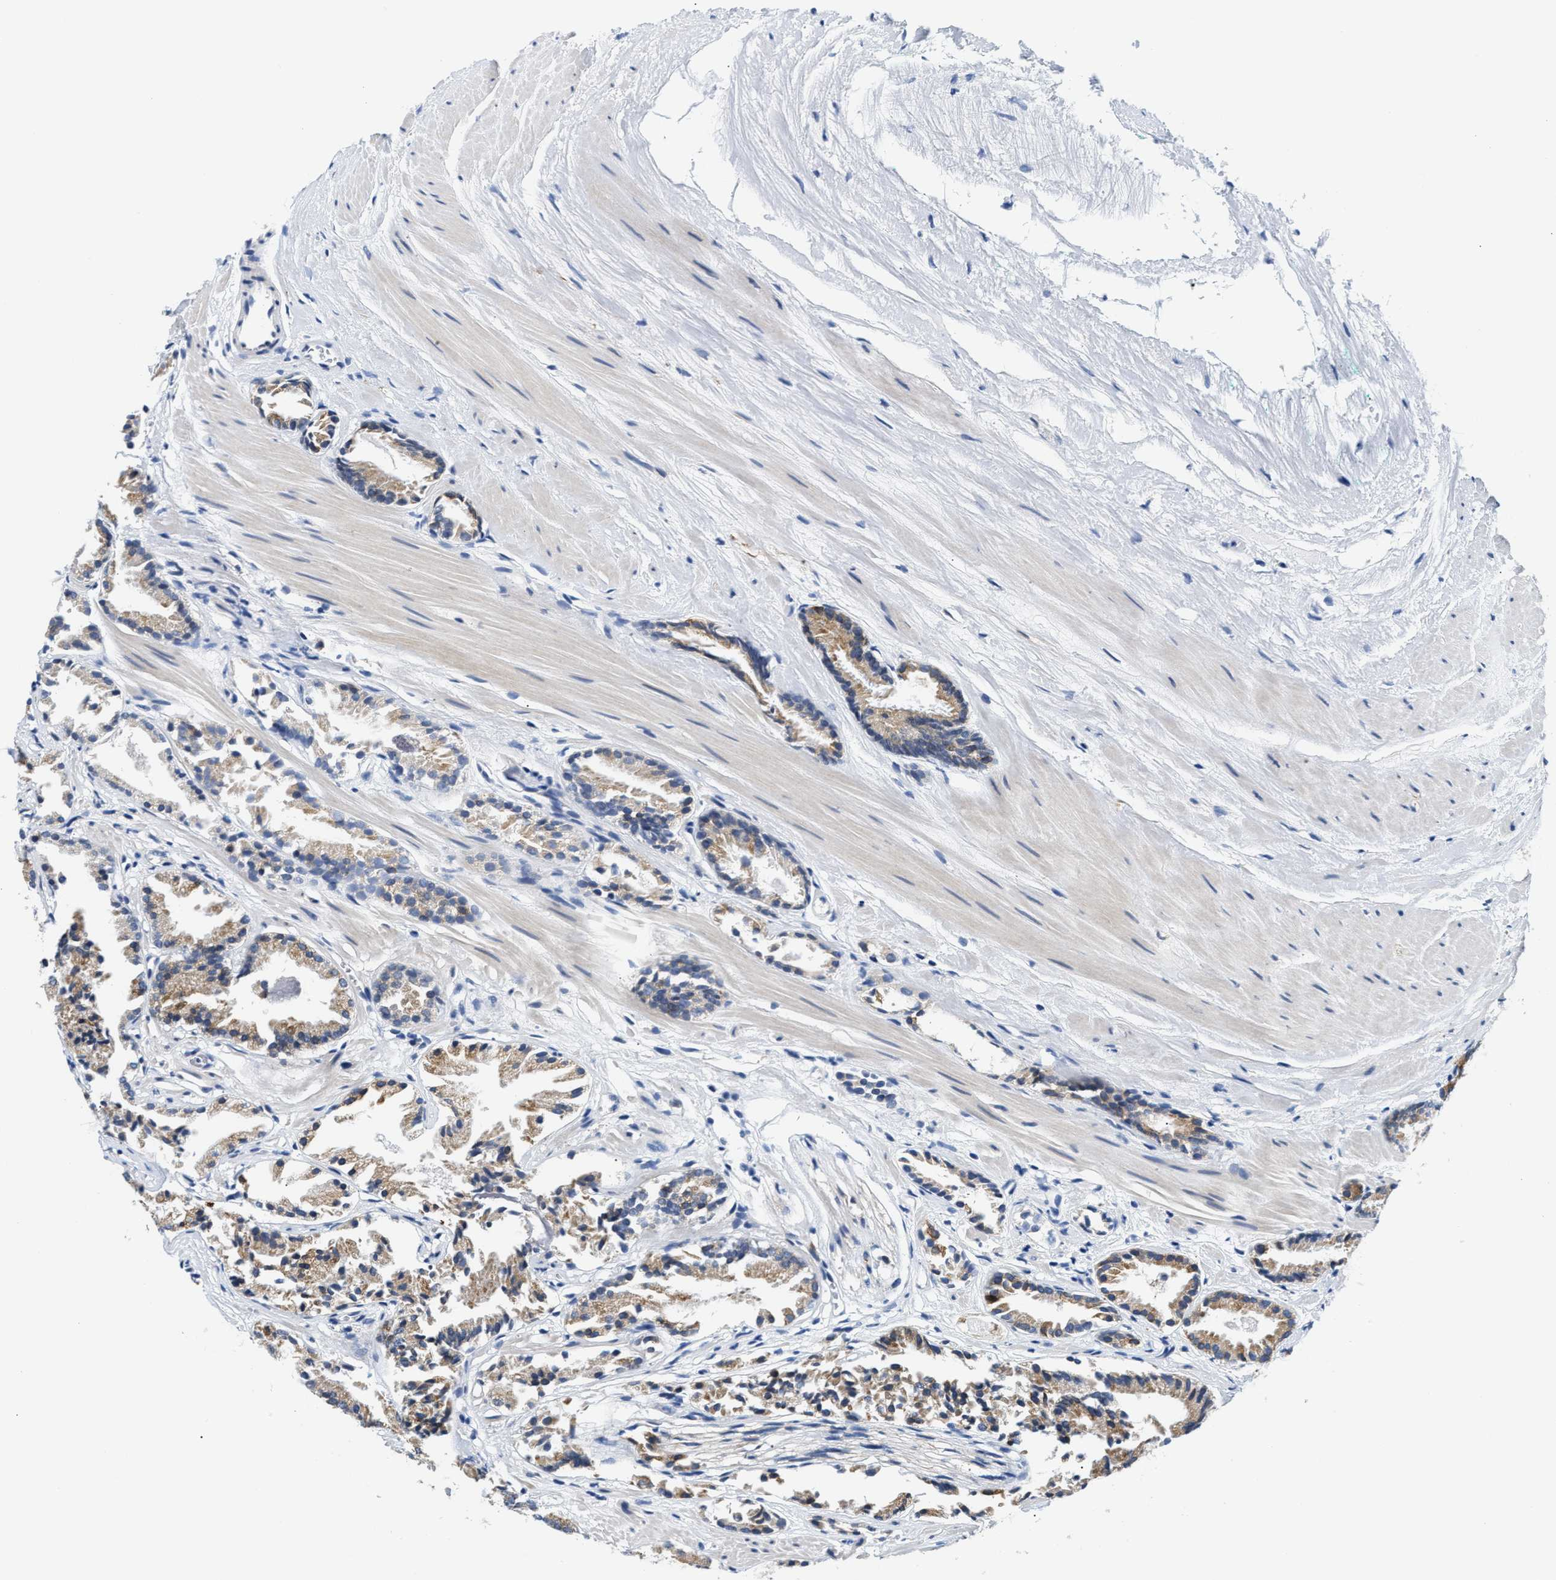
{"staining": {"intensity": "moderate", "quantity": ">75%", "location": "cytoplasmic/membranous"}, "tissue": "prostate cancer", "cell_type": "Tumor cells", "image_type": "cancer", "snomed": [{"axis": "morphology", "description": "Adenocarcinoma, Low grade"}, {"axis": "topography", "description": "Prostate"}], "caption": "Immunohistochemistry micrograph of human low-grade adenocarcinoma (prostate) stained for a protein (brown), which reveals medium levels of moderate cytoplasmic/membranous expression in approximately >75% of tumor cells.", "gene": "CLGN", "patient": {"sex": "male", "age": 51}}